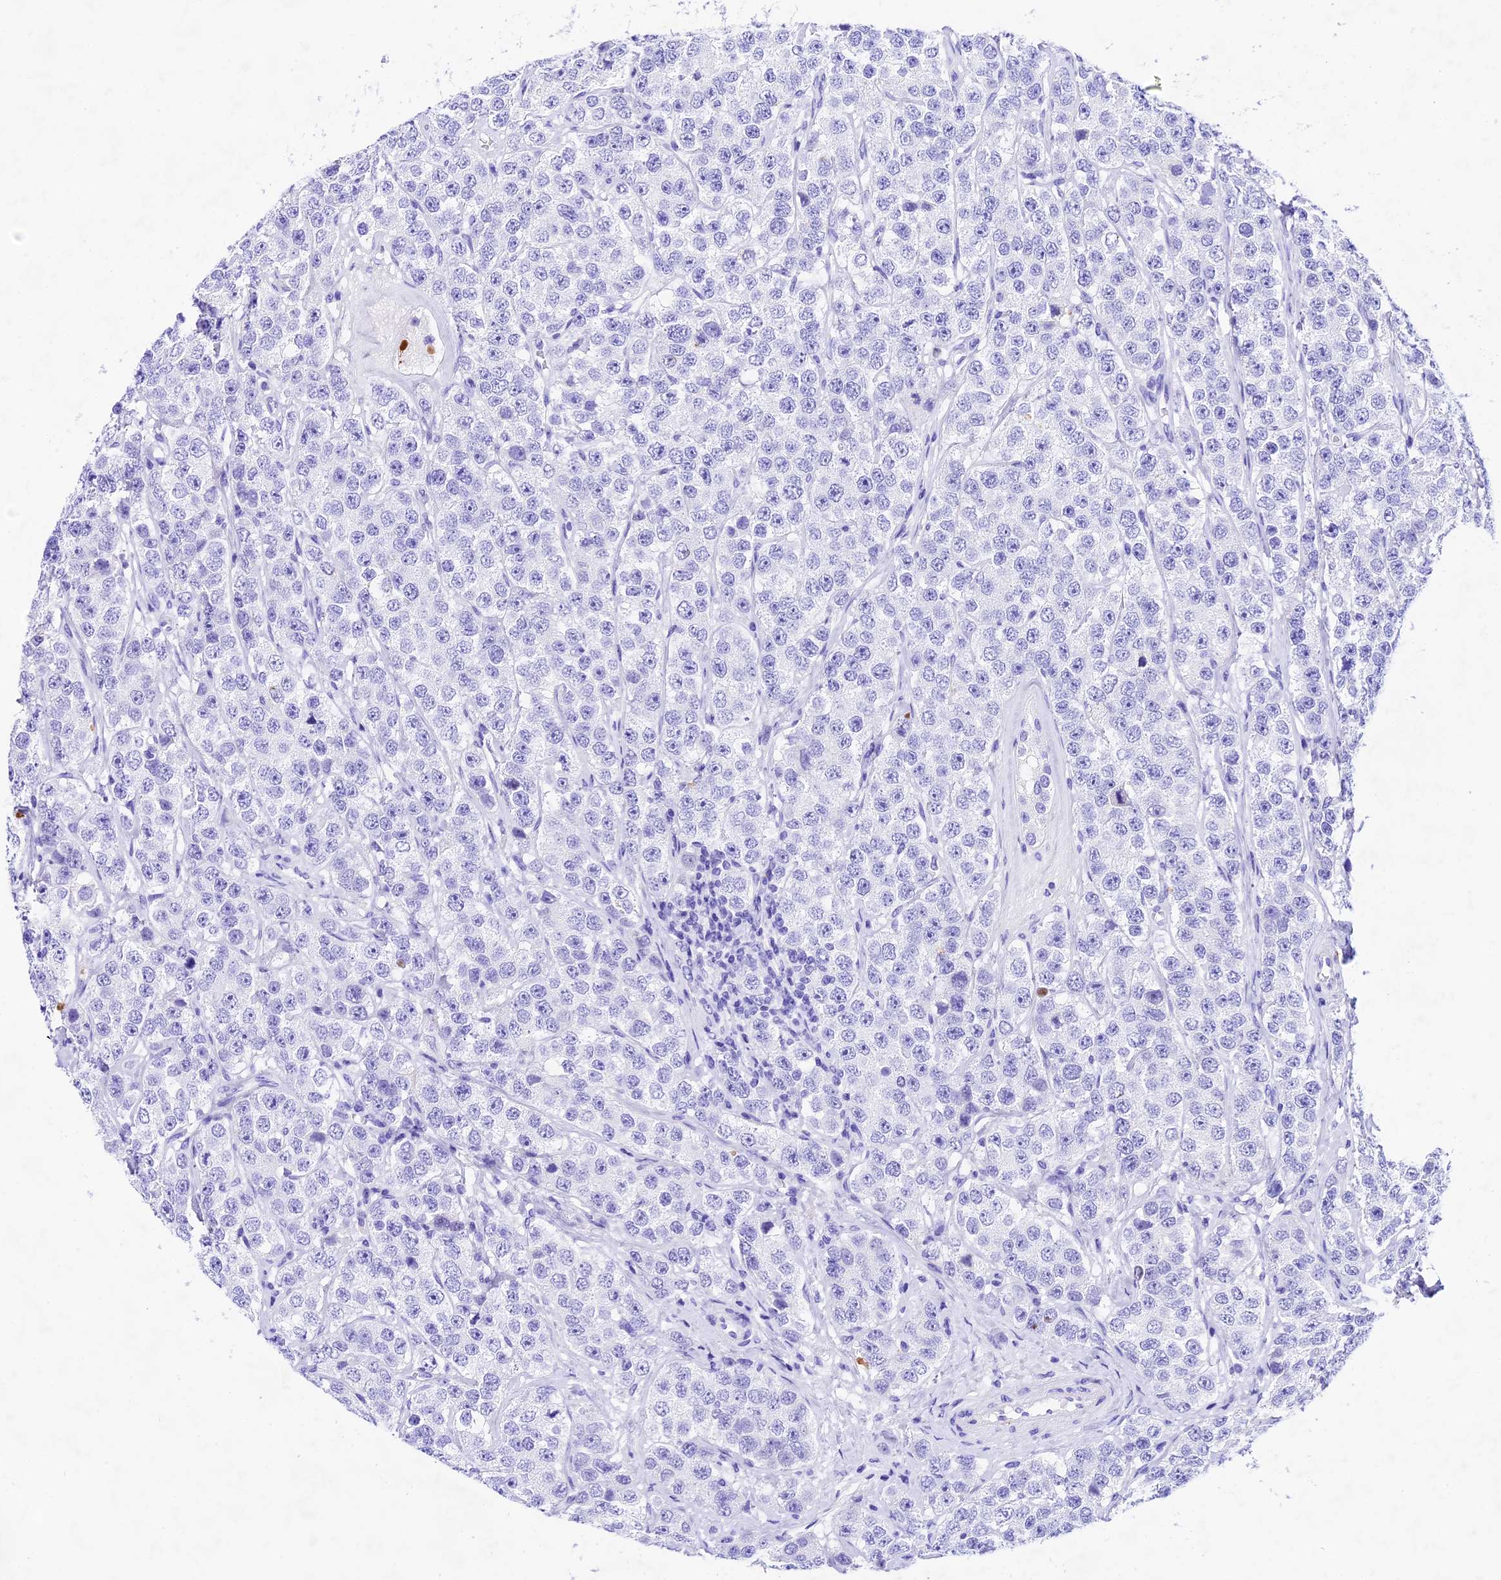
{"staining": {"intensity": "negative", "quantity": "none", "location": "none"}, "tissue": "testis cancer", "cell_type": "Tumor cells", "image_type": "cancer", "snomed": [{"axis": "morphology", "description": "Seminoma, NOS"}, {"axis": "topography", "description": "Testis"}], "caption": "Protein analysis of testis cancer (seminoma) demonstrates no significant positivity in tumor cells.", "gene": "PSG11", "patient": {"sex": "male", "age": 28}}